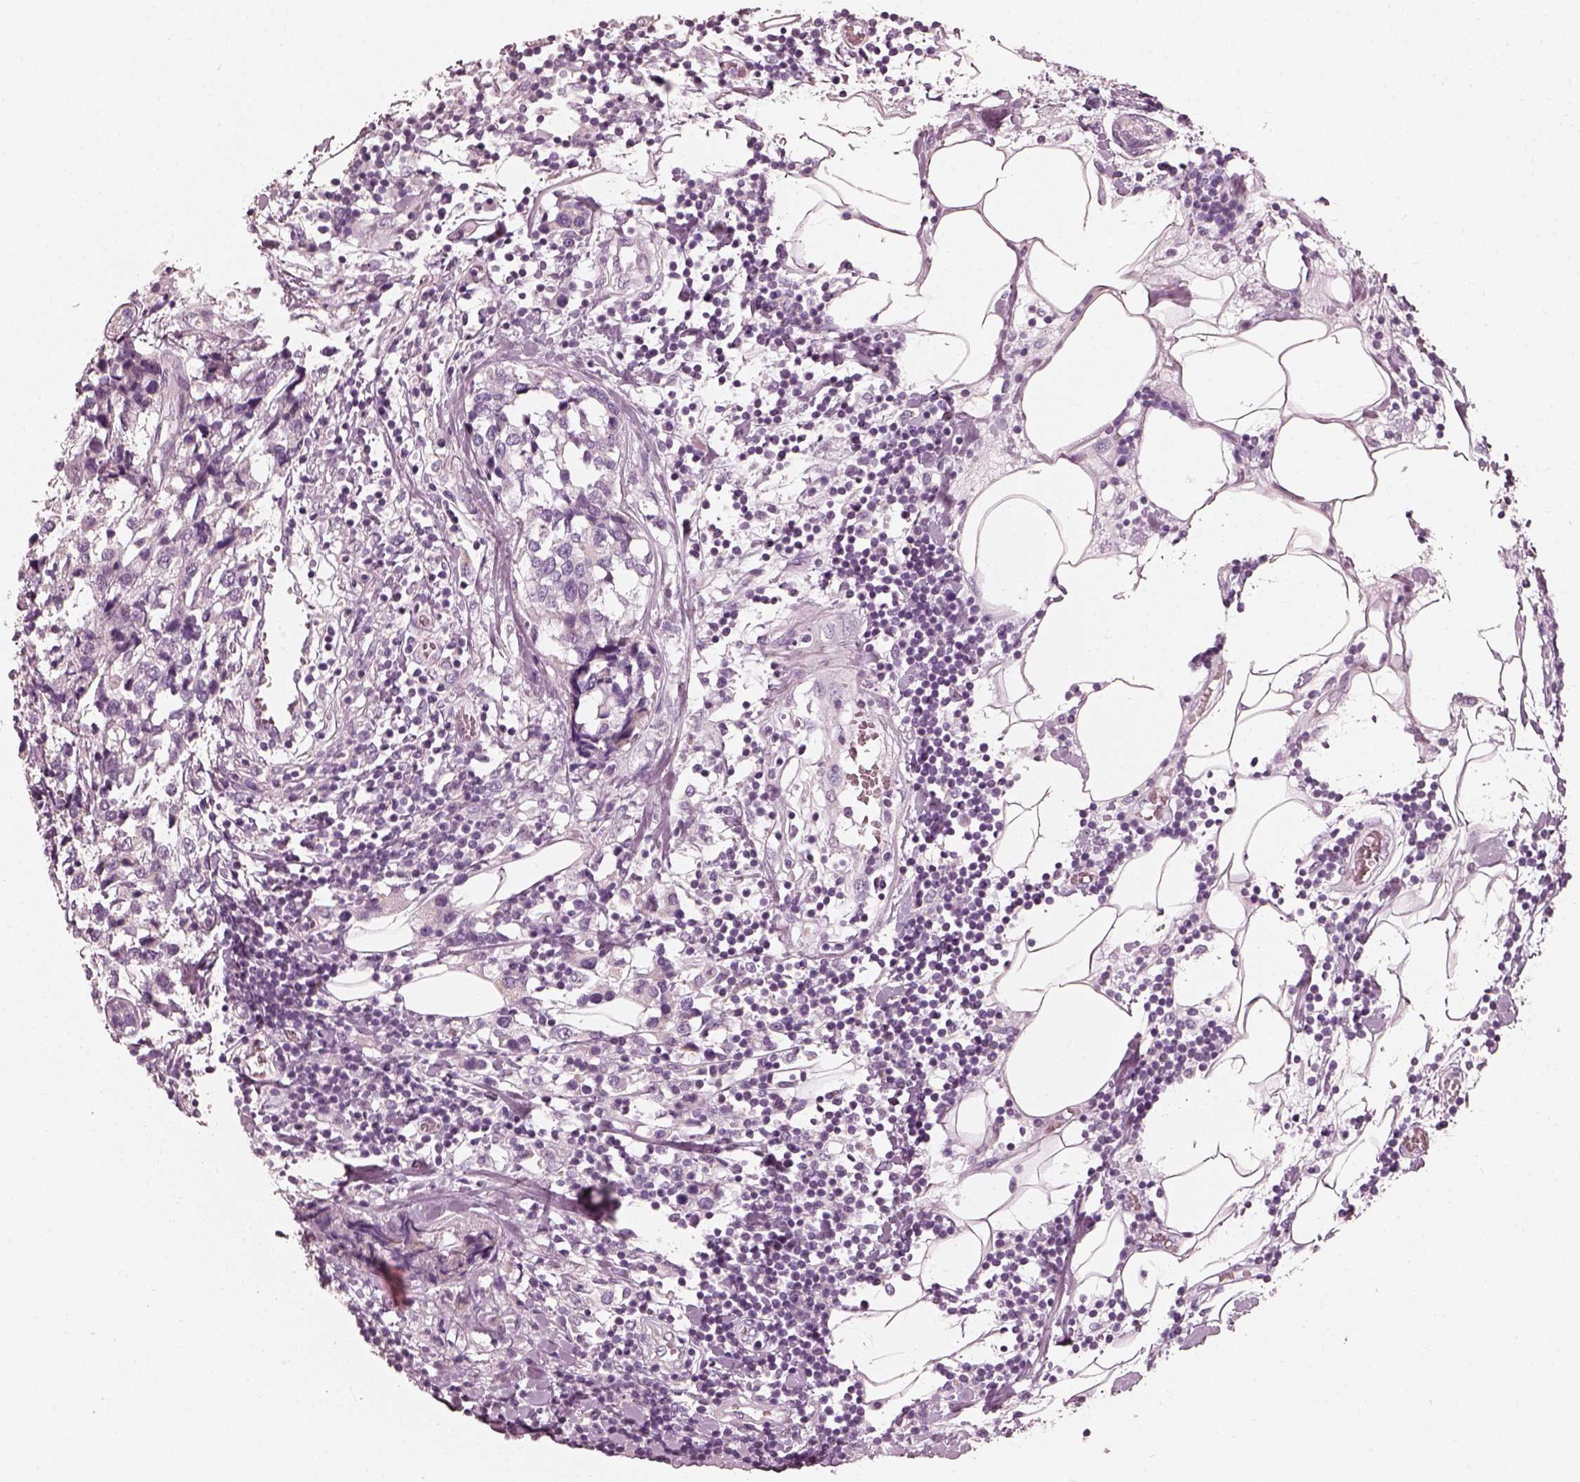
{"staining": {"intensity": "negative", "quantity": "none", "location": "none"}, "tissue": "breast cancer", "cell_type": "Tumor cells", "image_type": "cancer", "snomed": [{"axis": "morphology", "description": "Lobular carcinoma"}, {"axis": "topography", "description": "Breast"}], "caption": "Lobular carcinoma (breast) stained for a protein using immunohistochemistry demonstrates no positivity tumor cells.", "gene": "R3HDML", "patient": {"sex": "female", "age": 59}}